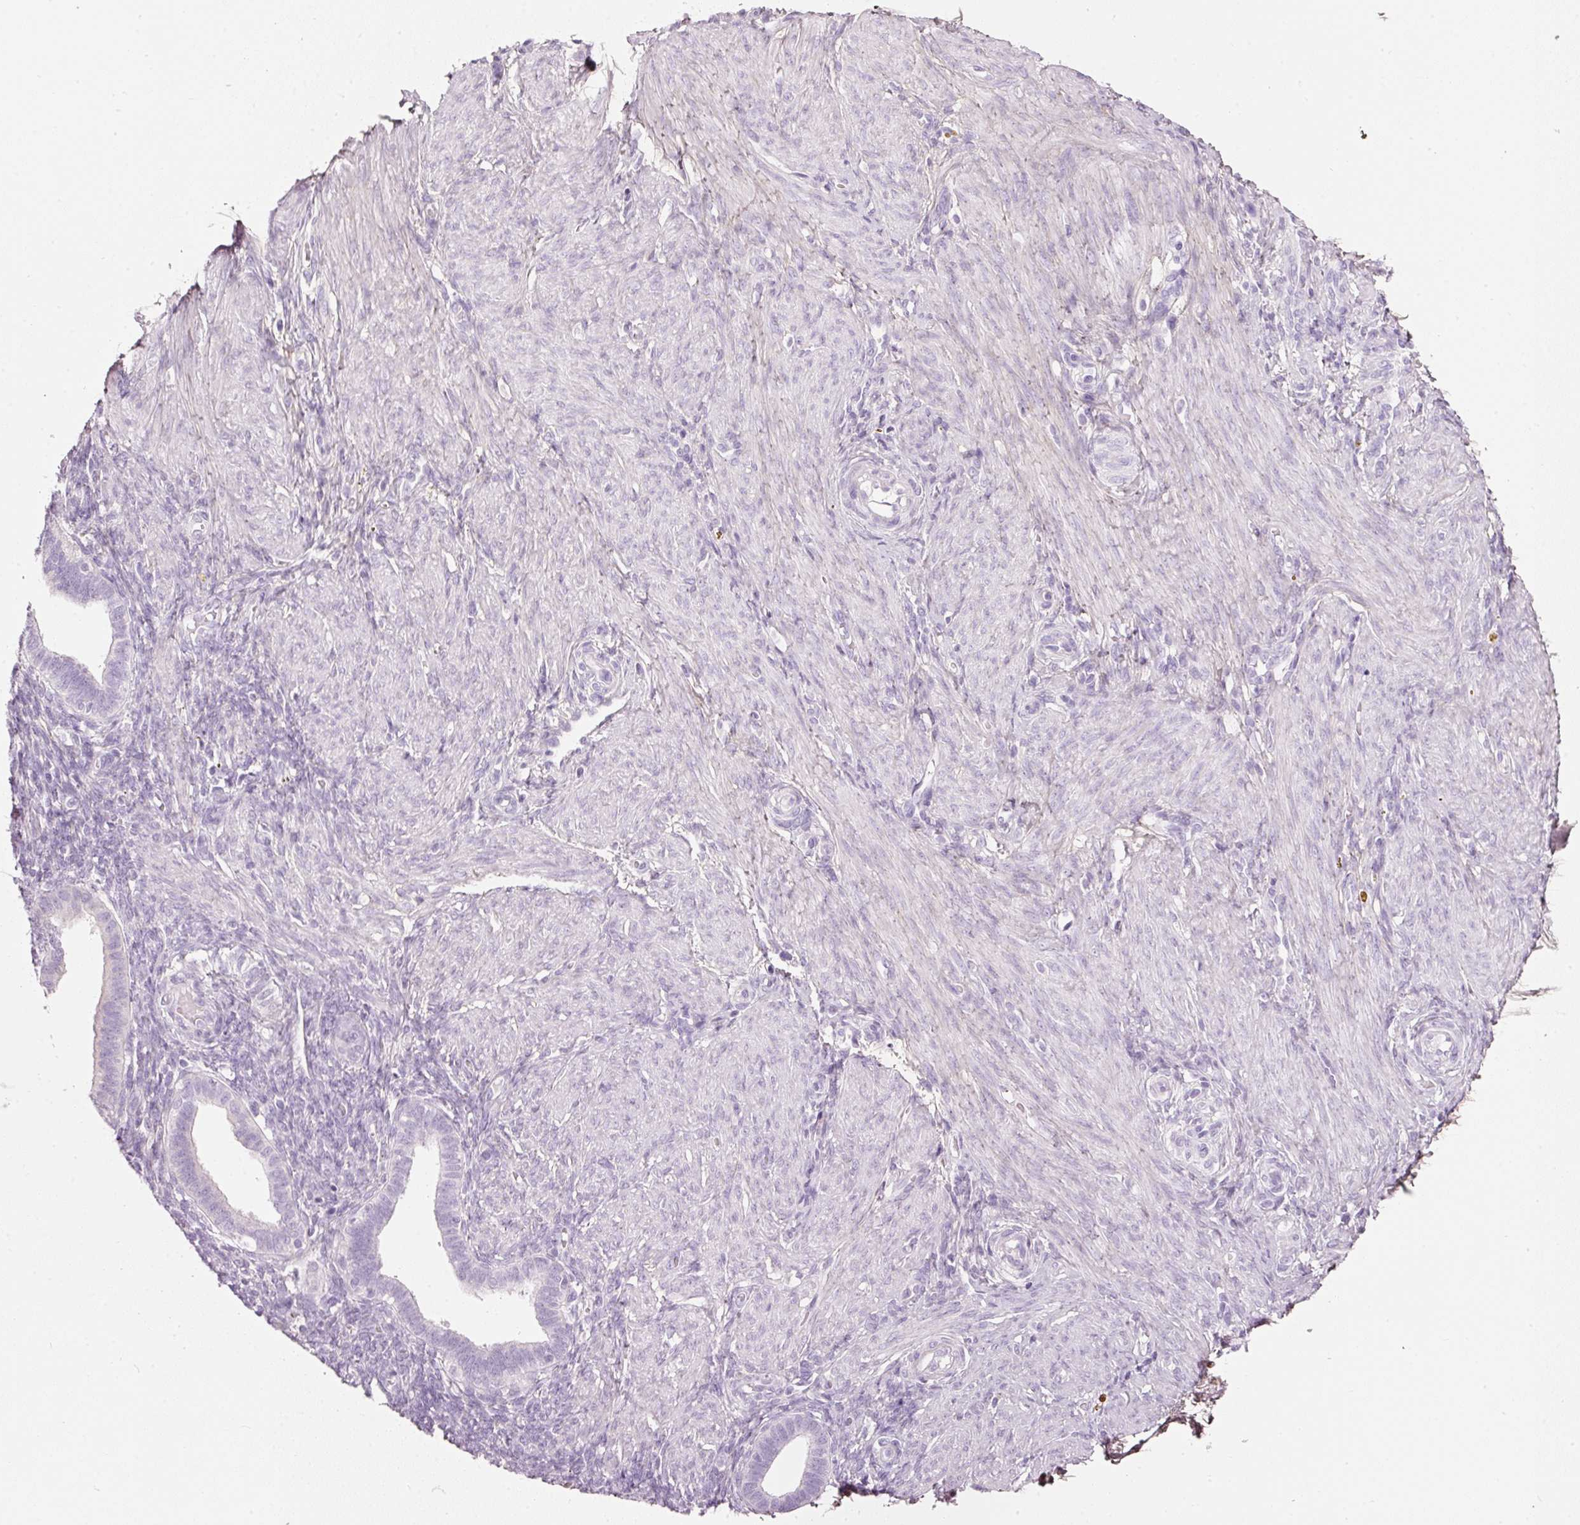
{"staining": {"intensity": "negative", "quantity": "none", "location": "none"}, "tissue": "endometrium", "cell_type": "Cells in endometrial stroma", "image_type": "normal", "snomed": [{"axis": "morphology", "description": "Normal tissue, NOS"}, {"axis": "topography", "description": "Endometrium"}], "caption": "High power microscopy image of an IHC image of normal endometrium, revealing no significant expression in cells in endometrial stroma.", "gene": "PDXDC1", "patient": {"sex": "female", "age": 34}}